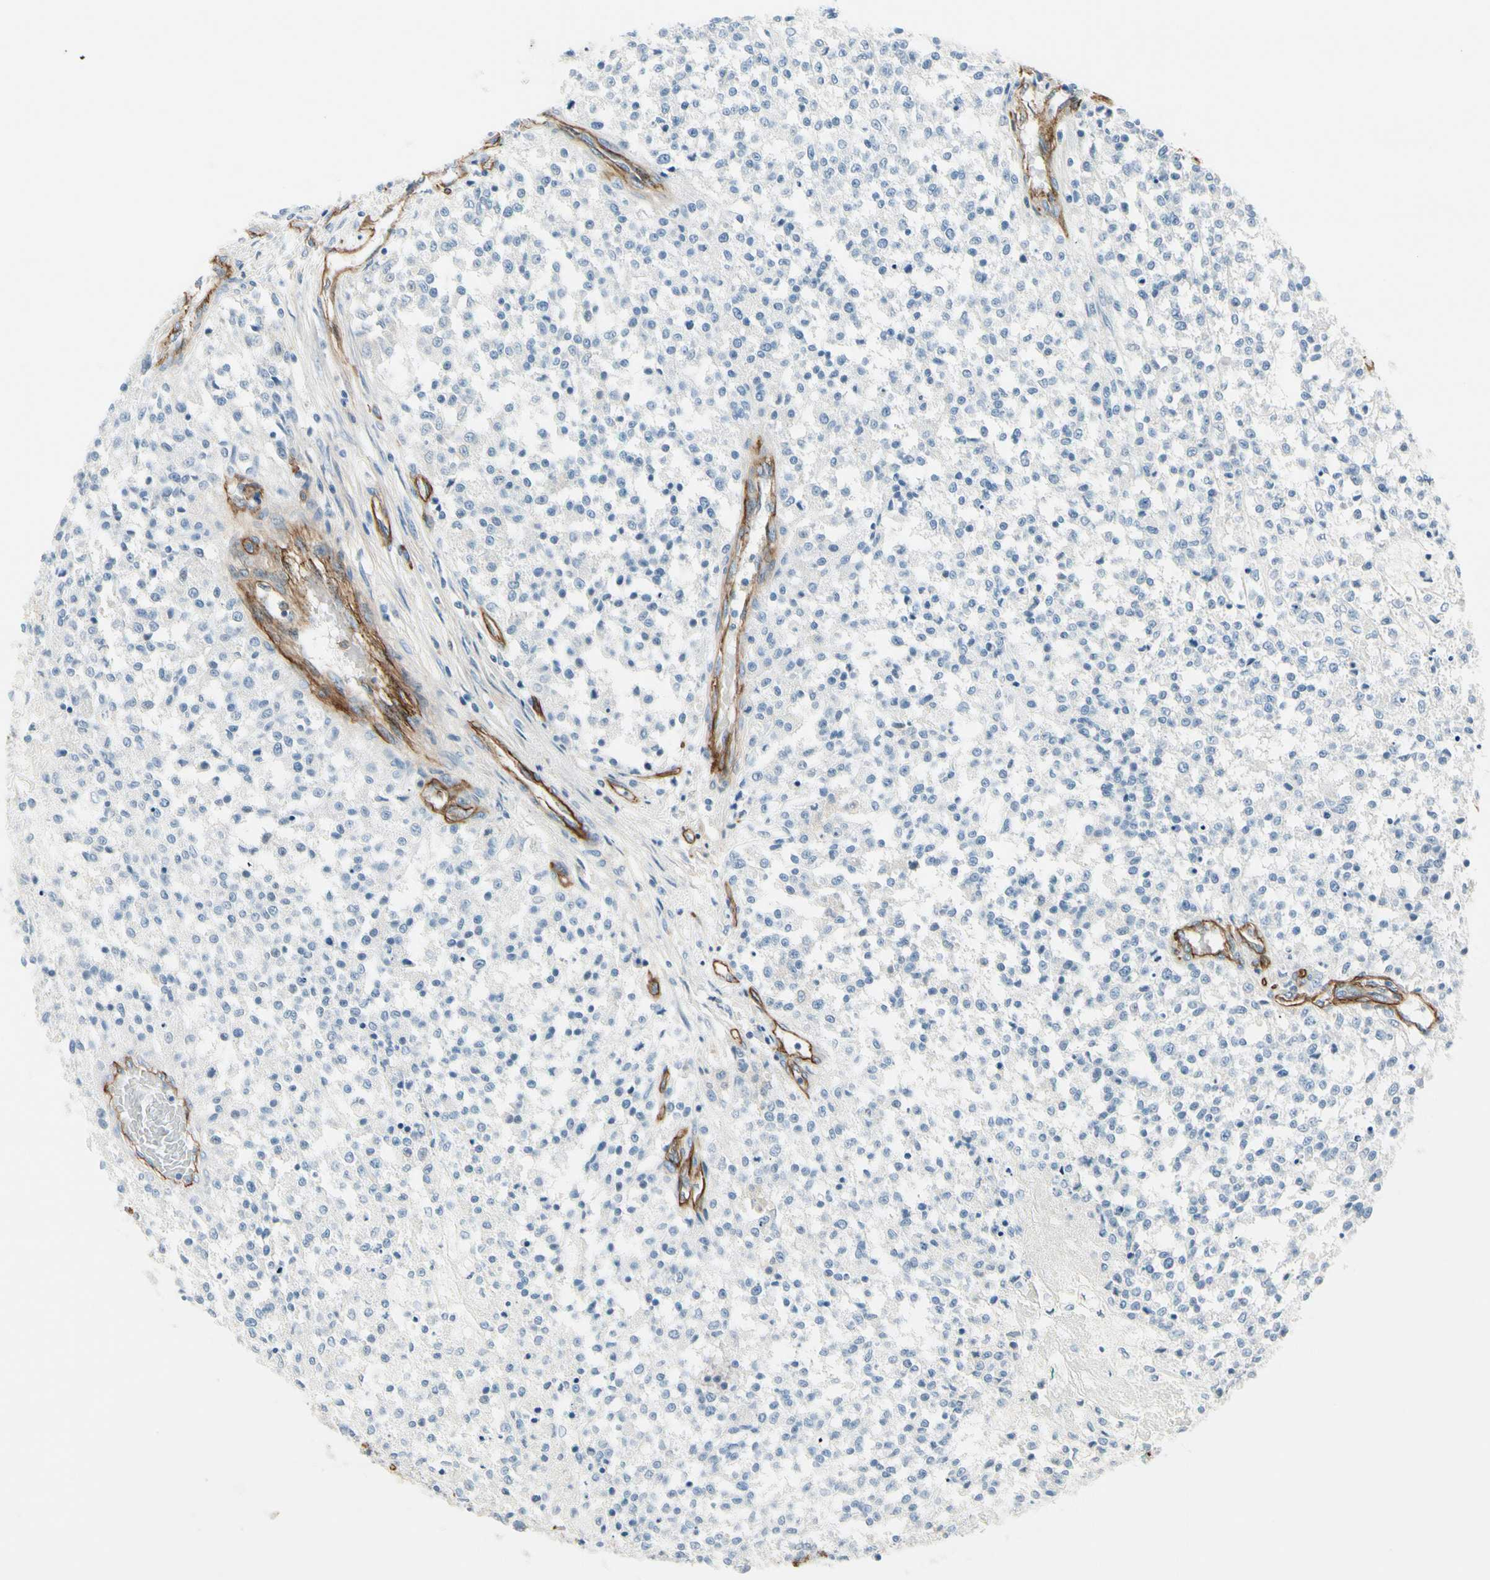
{"staining": {"intensity": "negative", "quantity": "none", "location": "none"}, "tissue": "testis cancer", "cell_type": "Tumor cells", "image_type": "cancer", "snomed": [{"axis": "morphology", "description": "Seminoma, NOS"}, {"axis": "topography", "description": "Testis"}], "caption": "Immunohistochemical staining of human testis seminoma displays no significant positivity in tumor cells.", "gene": "CD93", "patient": {"sex": "male", "age": 59}}